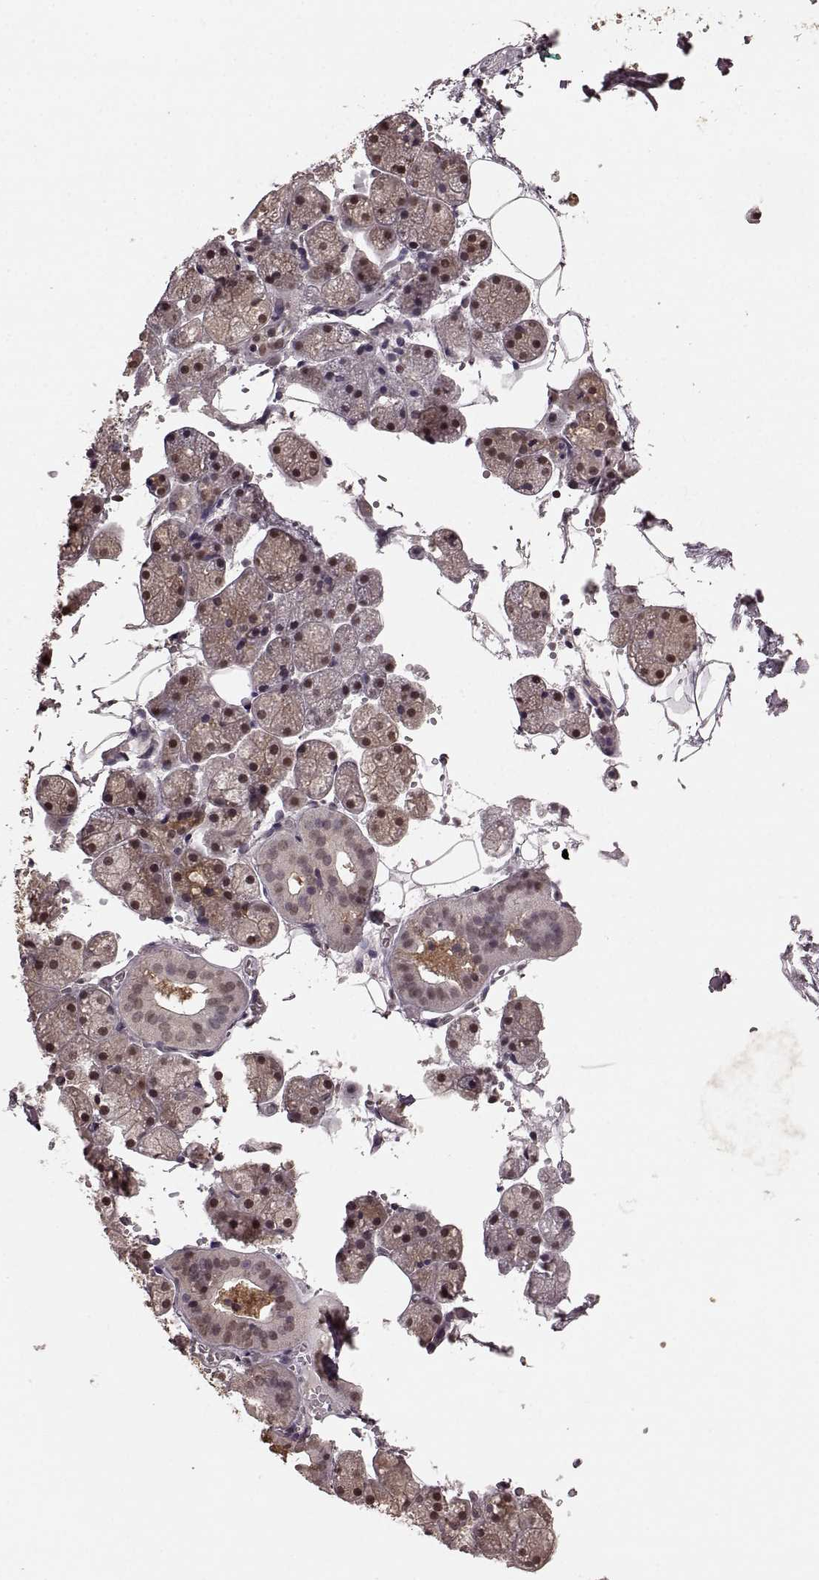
{"staining": {"intensity": "moderate", "quantity": "25%-75%", "location": "cytoplasmic/membranous,nuclear"}, "tissue": "salivary gland", "cell_type": "Glandular cells", "image_type": "normal", "snomed": [{"axis": "morphology", "description": "Normal tissue, NOS"}, {"axis": "topography", "description": "Salivary gland"}], "caption": "Normal salivary gland reveals moderate cytoplasmic/membranous,nuclear positivity in approximately 25%-75% of glandular cells, visualized by immunohistochemistry. The protein of interest is stained brown, and the nuclei are stained in blue (DAB (3,3'-diaminobenzidine) IHC with brightfield microscopy, high magnification).", "gene": "GSS", "patient": {"sex": "male", "age": 38}}